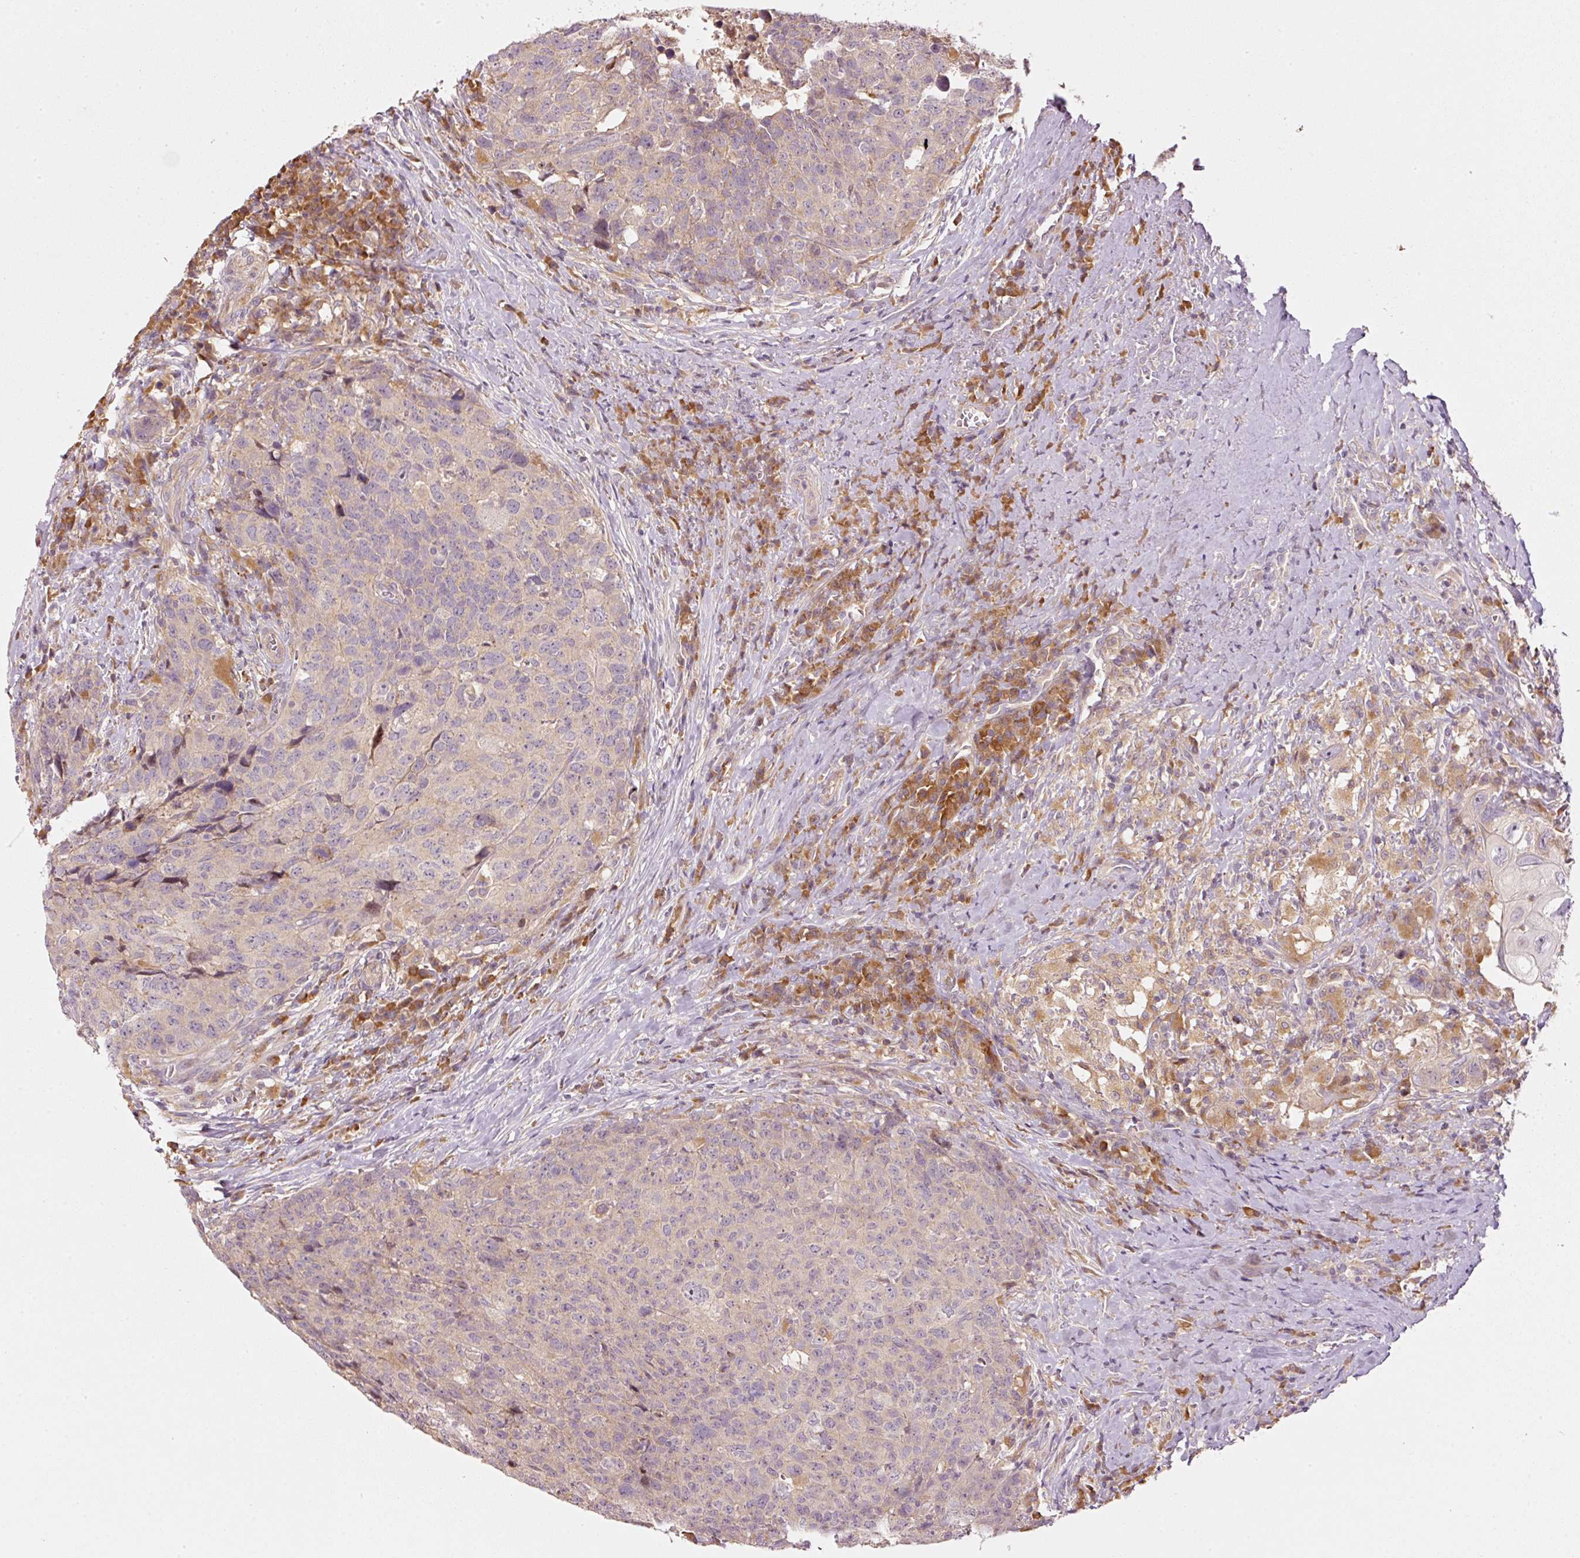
{"staining": {"intensity": "weak", "quantity": "25%-75%", "location": "cytoplasmic/membranous"}, "tissue": "head and neck cancer", "cell_type": "Tumor cells", "image_type": "cancer", "snomed": [{"axis": "morphology", "description": "Squamous cell carcinoma, NOS"}, {"axis": "topography", "description": "Head-Neck"}], "caption": "Tumor cells reveal low levels of weak cytoplasmic/membranous staining in approximately 25%-75% of cells in human squamous cell carcinoma (head and neck). Nuclei are stained in blue.", "gene": "MAP10", "patient": {"sex": "male", "age": 66}}